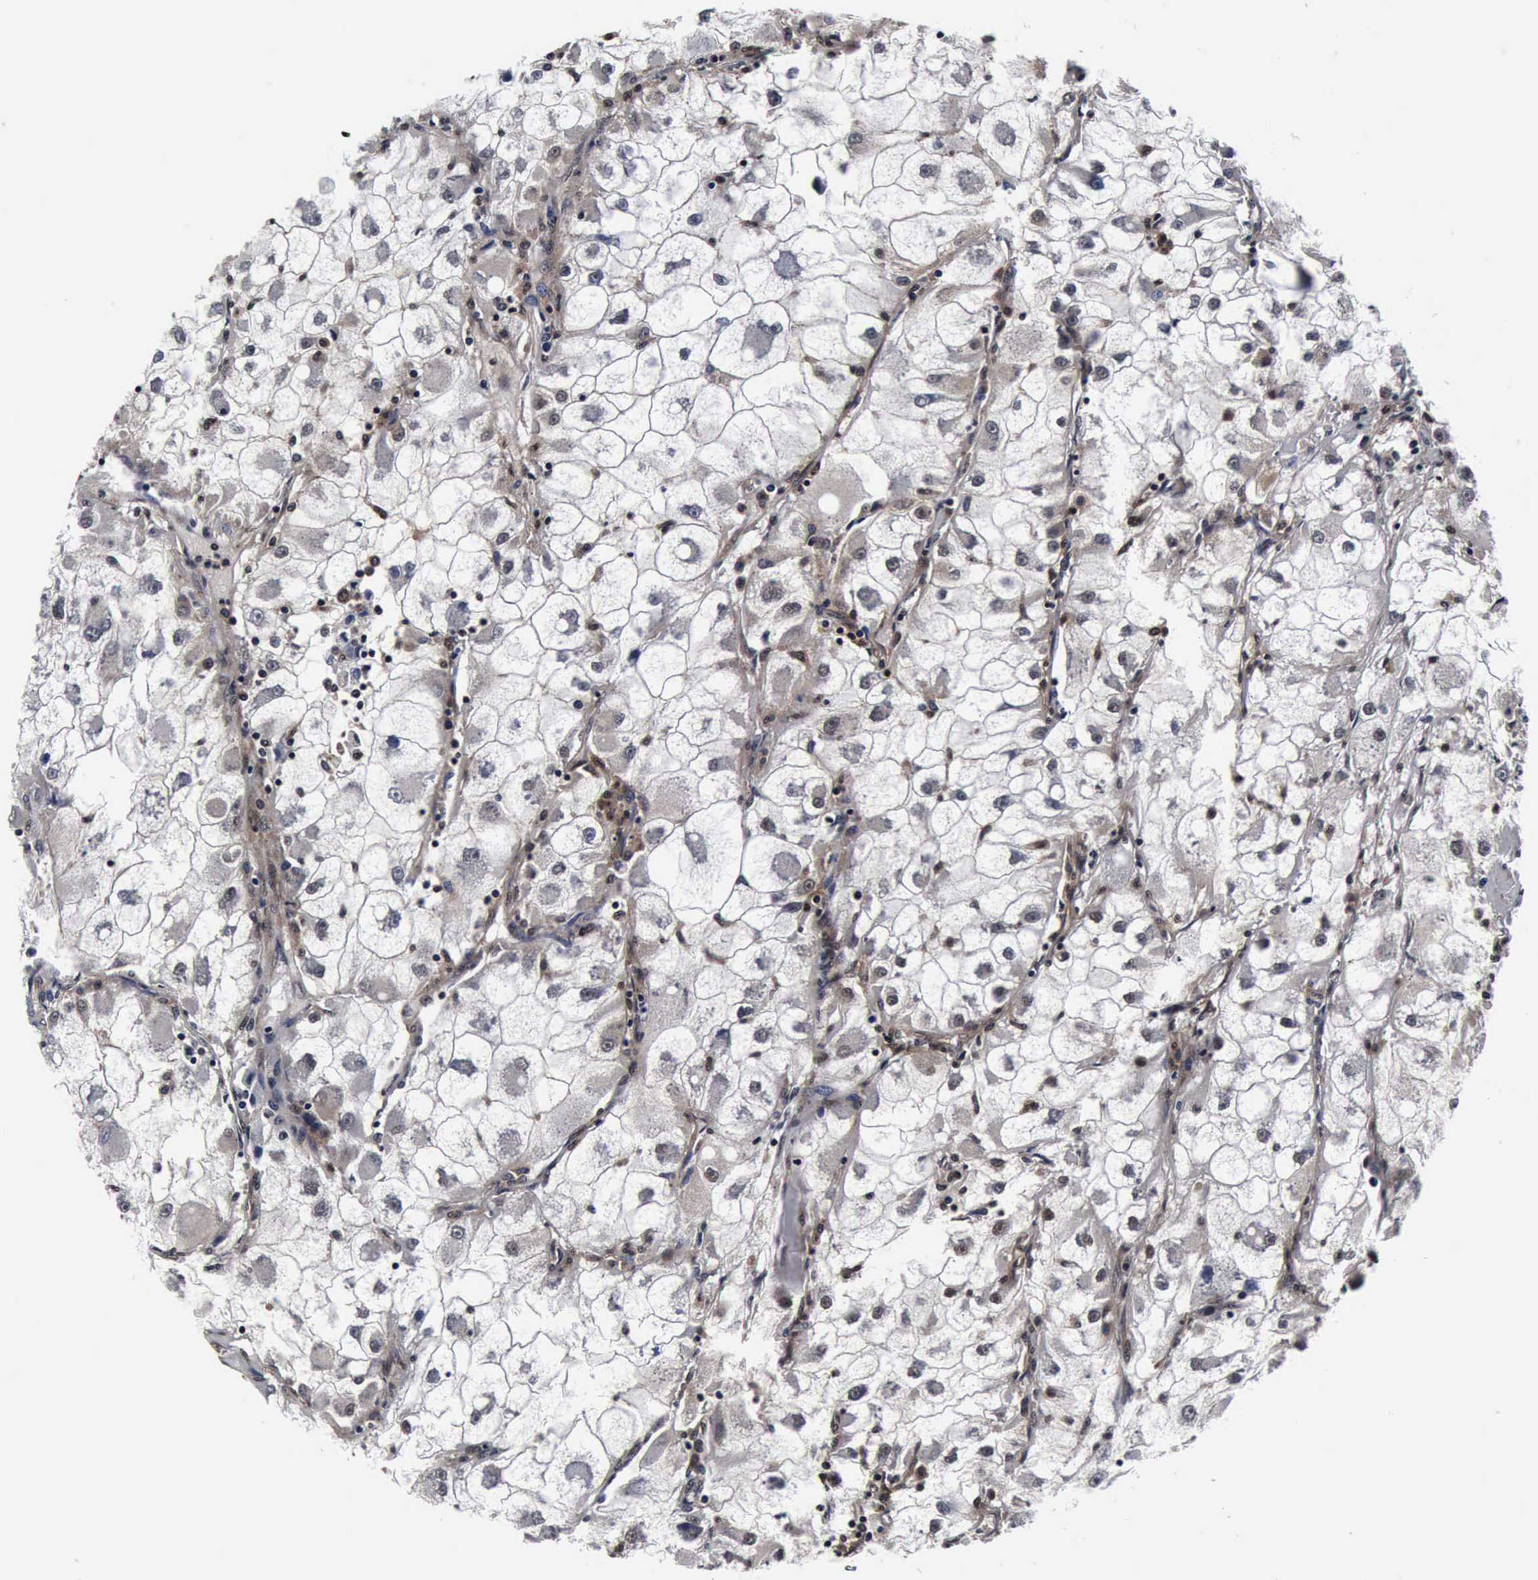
{"staining": {"intensity": "negative", "quantity": "none", "location": "none"}, "tissue": "renal cancer", "cell_type": "Tumor cells", "image_type": "cancer", "snomed": [{"axis": "morphology", "description": "Adenocarcinoma, NOS"}, {"axis": "topography", "description": "Kidney"}], "caption": "A high-resolution photomicrograph shows immunohistochemistry (IHC) staining of adenocarcinoma (renal), which shows no significant expression in tumor cells.", "gene": "UBC", "patient": {"sex": "female", "age": 73}}